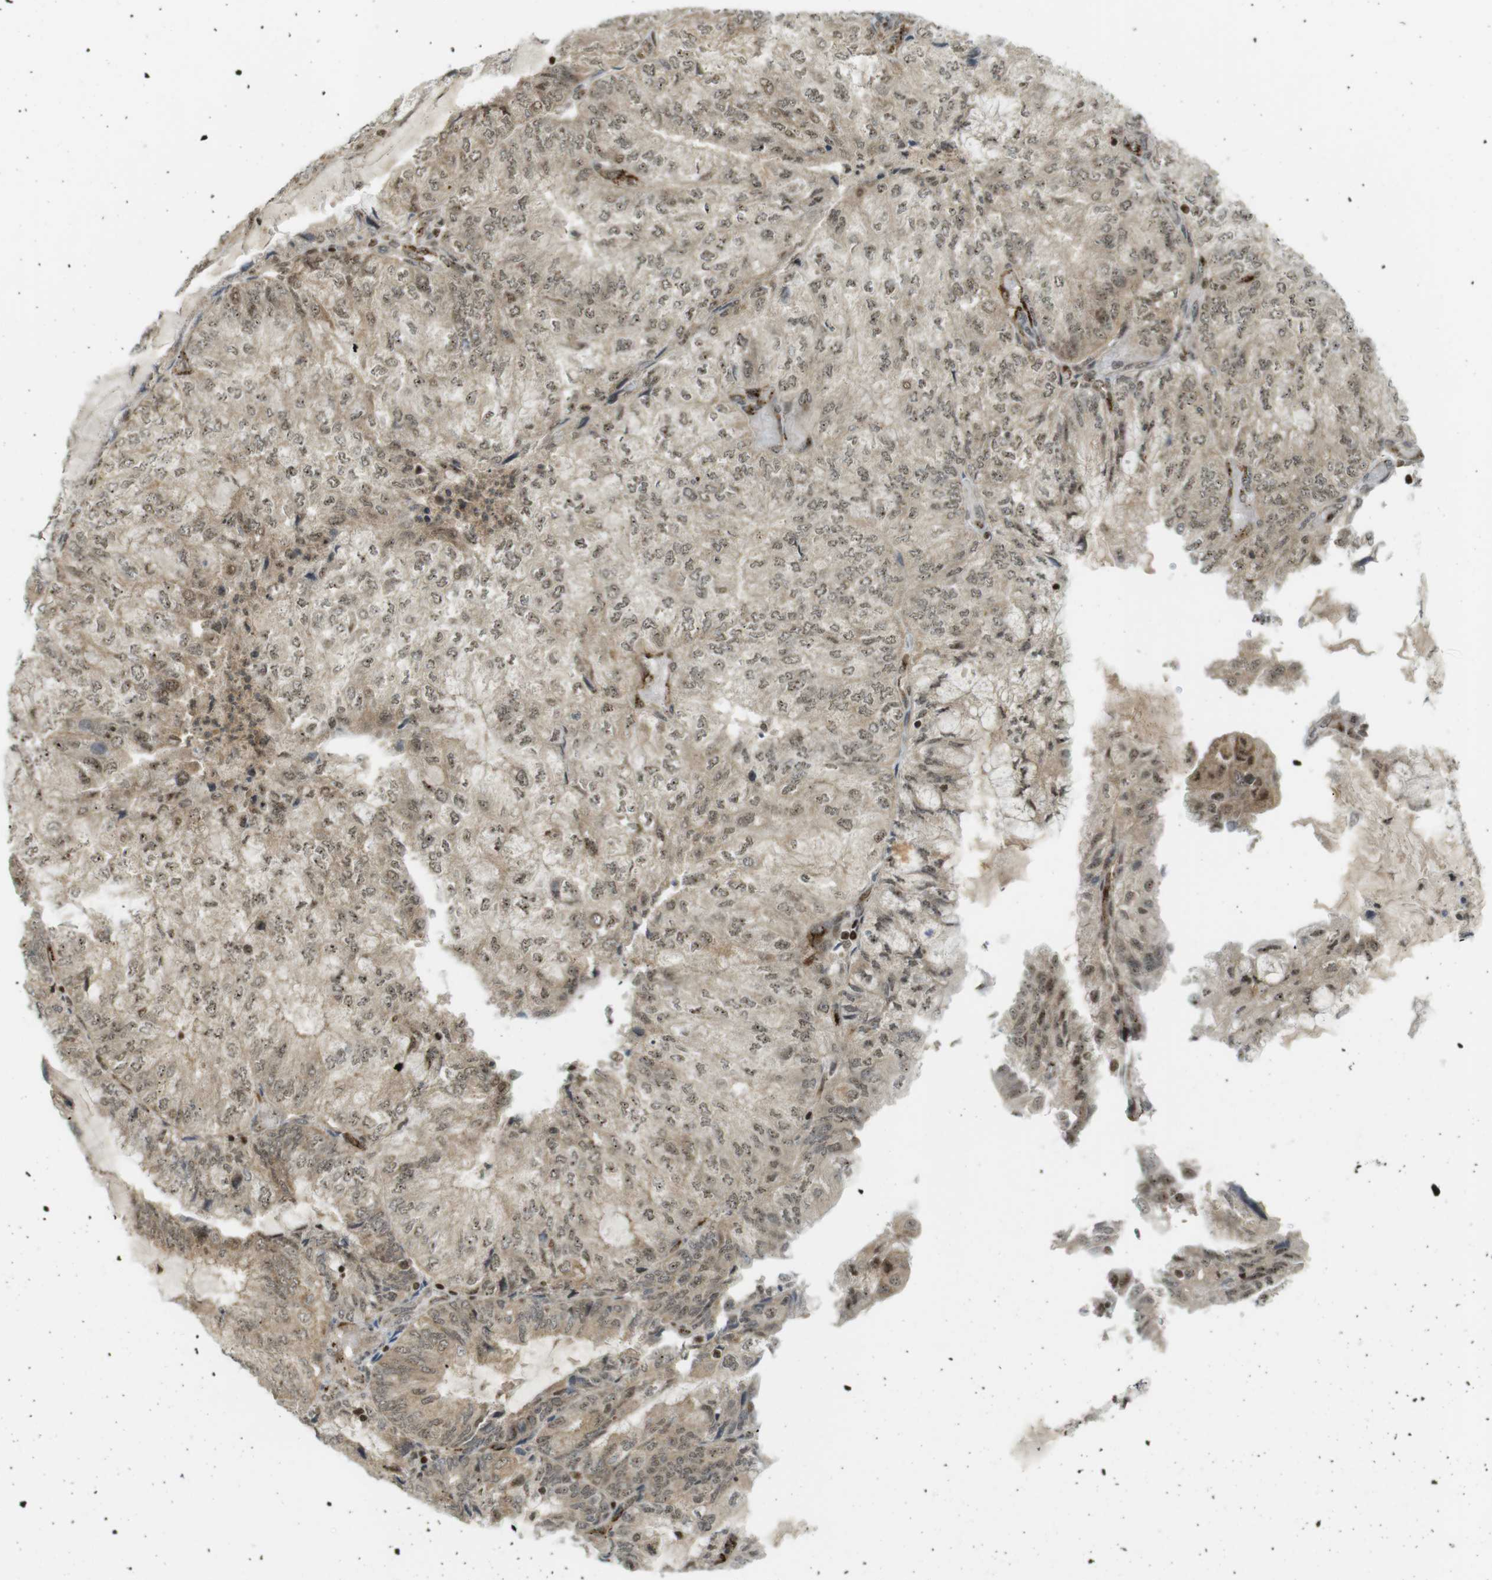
{"staining": {"intensity": "moderate", "quantity": ">75%", "location": "cytoplasmic/membranous,nuclear"}, "tissue": "endometrial cancer", "cell_type": "Tumor cells", "image_type": "cancer", "snomed": [{"axis": "morphology", "description": "Adenocarcinoma, NOS"}, {"axis": "topography", "description": "Endometrium"}], "caption": "Human endometrial adenocarcinoma stained with a brown dye displays moderate cytoplasmic/membranous and nuclear positive staining in approximately >75% of tumor cells.", "gene": "PPP1R13B", "patient": {"sex": "female", "age": 81}}